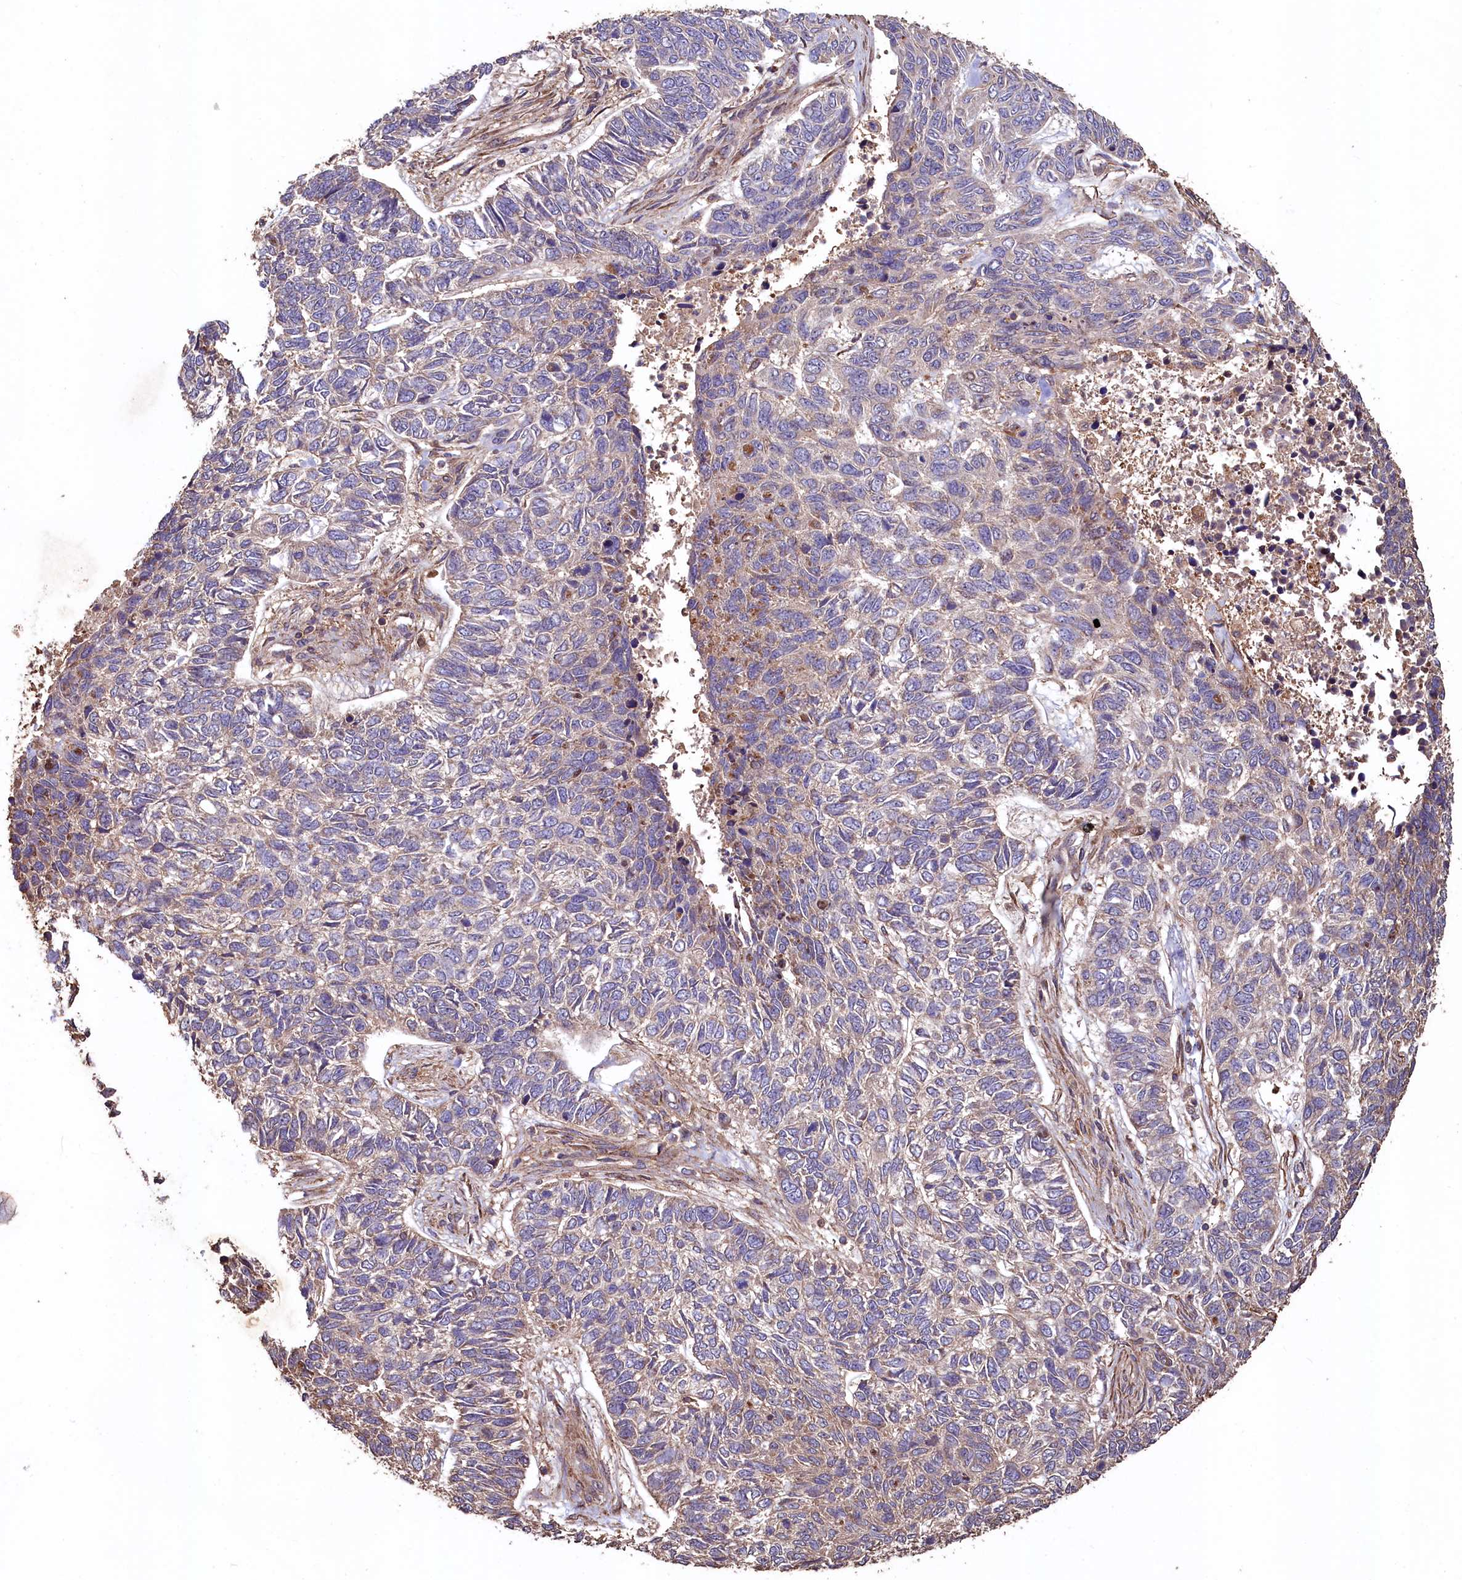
{"staining": {"intensity": "weak", "quantity": "<25%", "location": "cytoplasmic/membranous"}, "tissue": "skin cancer", "cell_type": "Tumor cells", "image_type": "cancer", "snomed": [{"axis": "morphology", "description": "Basal cell carcinoma"}, {"axis": "topography", "description": "Skin"}], "caption": "DAB (3,3'-diaminobenzidine) immunohistochemical staining of skin basal cell carcinoma displays no significant expression in tumor cells.", "gene": "TMEM98", "patient": {"sex": "female", "age": 65}}